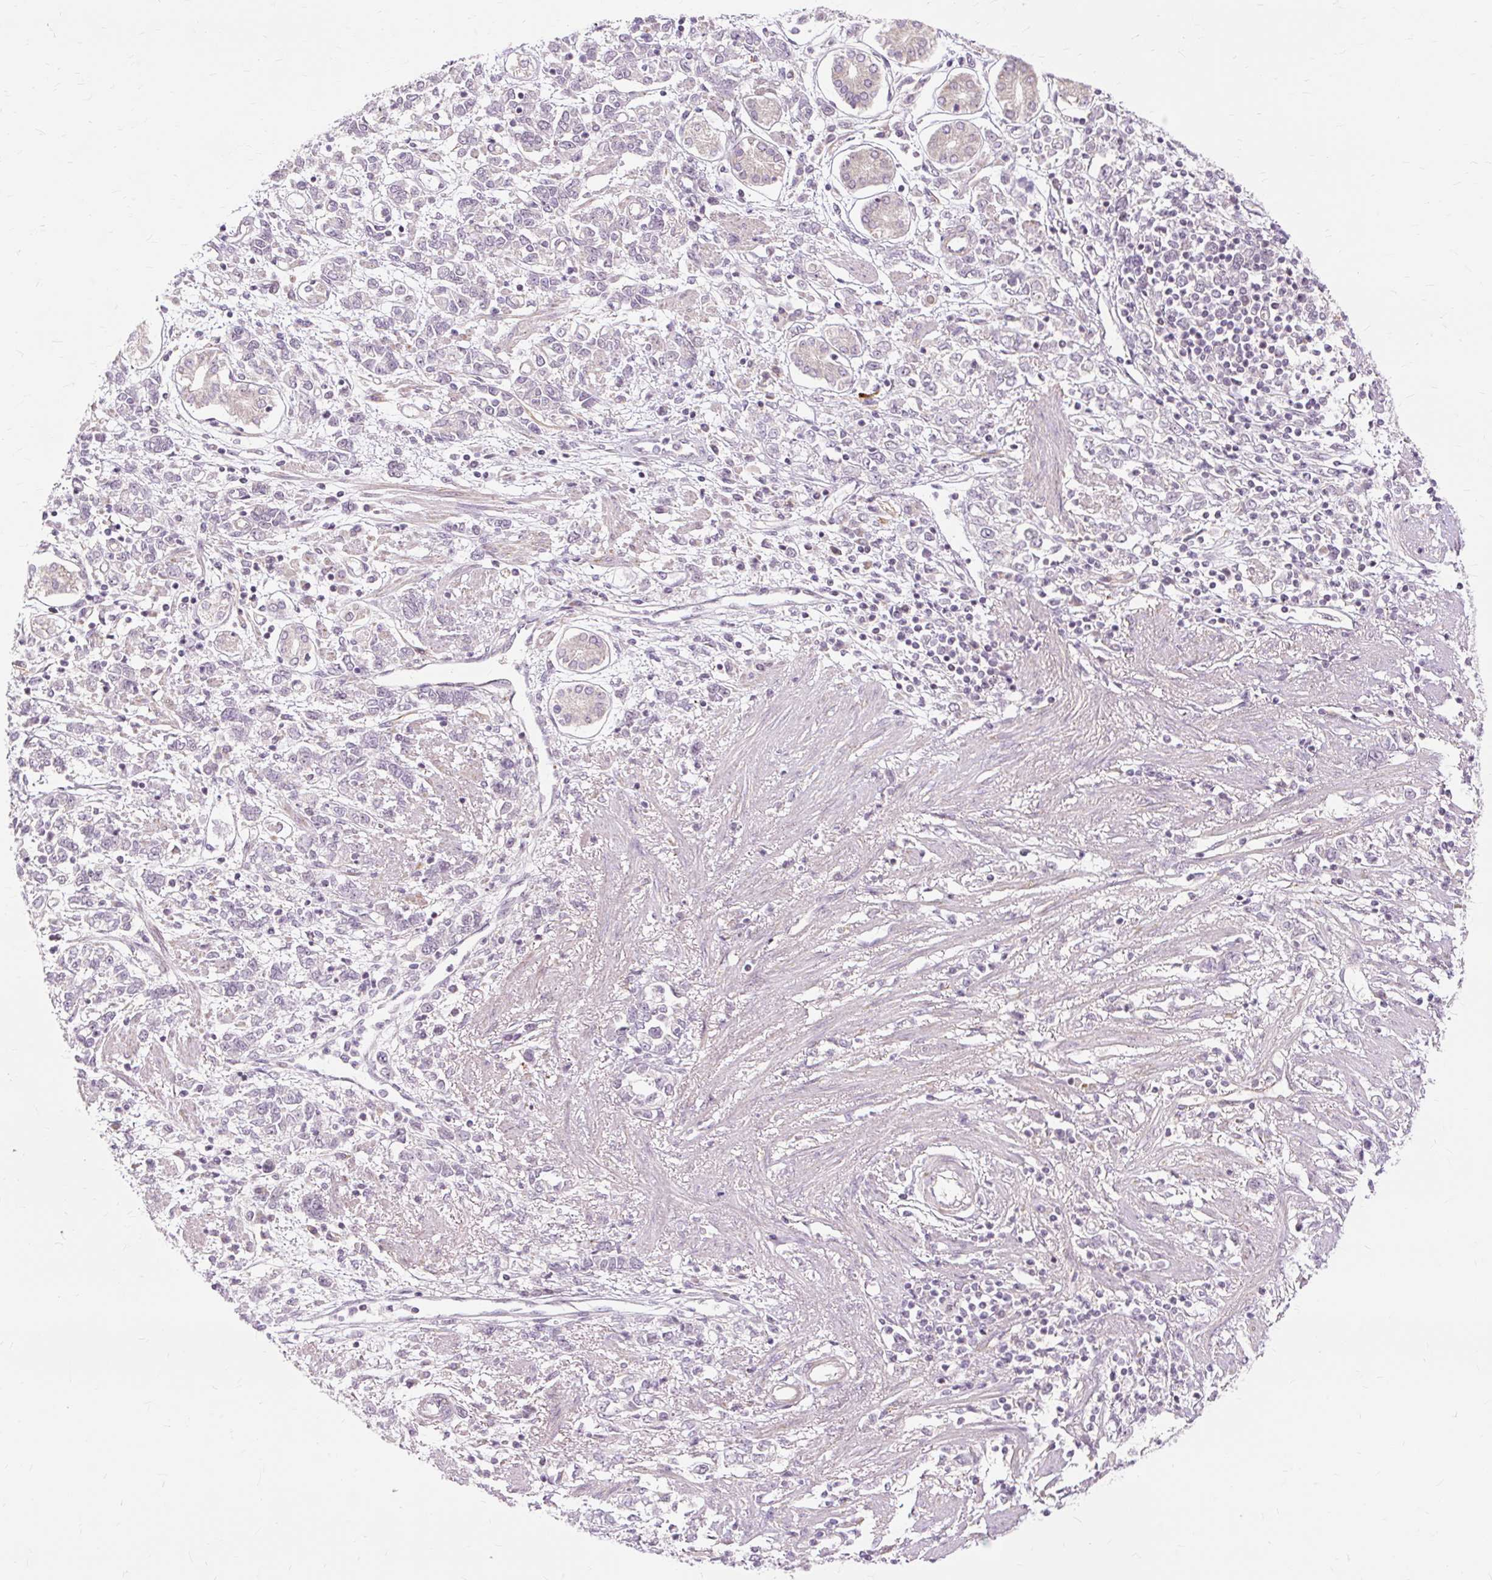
{"staining": {"intensity": "negative", "quantity": "none", "location": "none"}, "tissue": "stomach cancer", "cell_type": "Tumor cells", "image_type": "cancer", "snomed": [{"axis": "morphology", "description": "Adenocarcinoma, NOS"}, {"axis": "topography", "description": "Stomach"}], "caption": "DAB immunohistochemical staining of stomach cancer (adenocarcinoma) exhibits no significant positivity in tumor cells.", "gene": "MMACHC", "patient": {"sex": "female", "age": 76}}